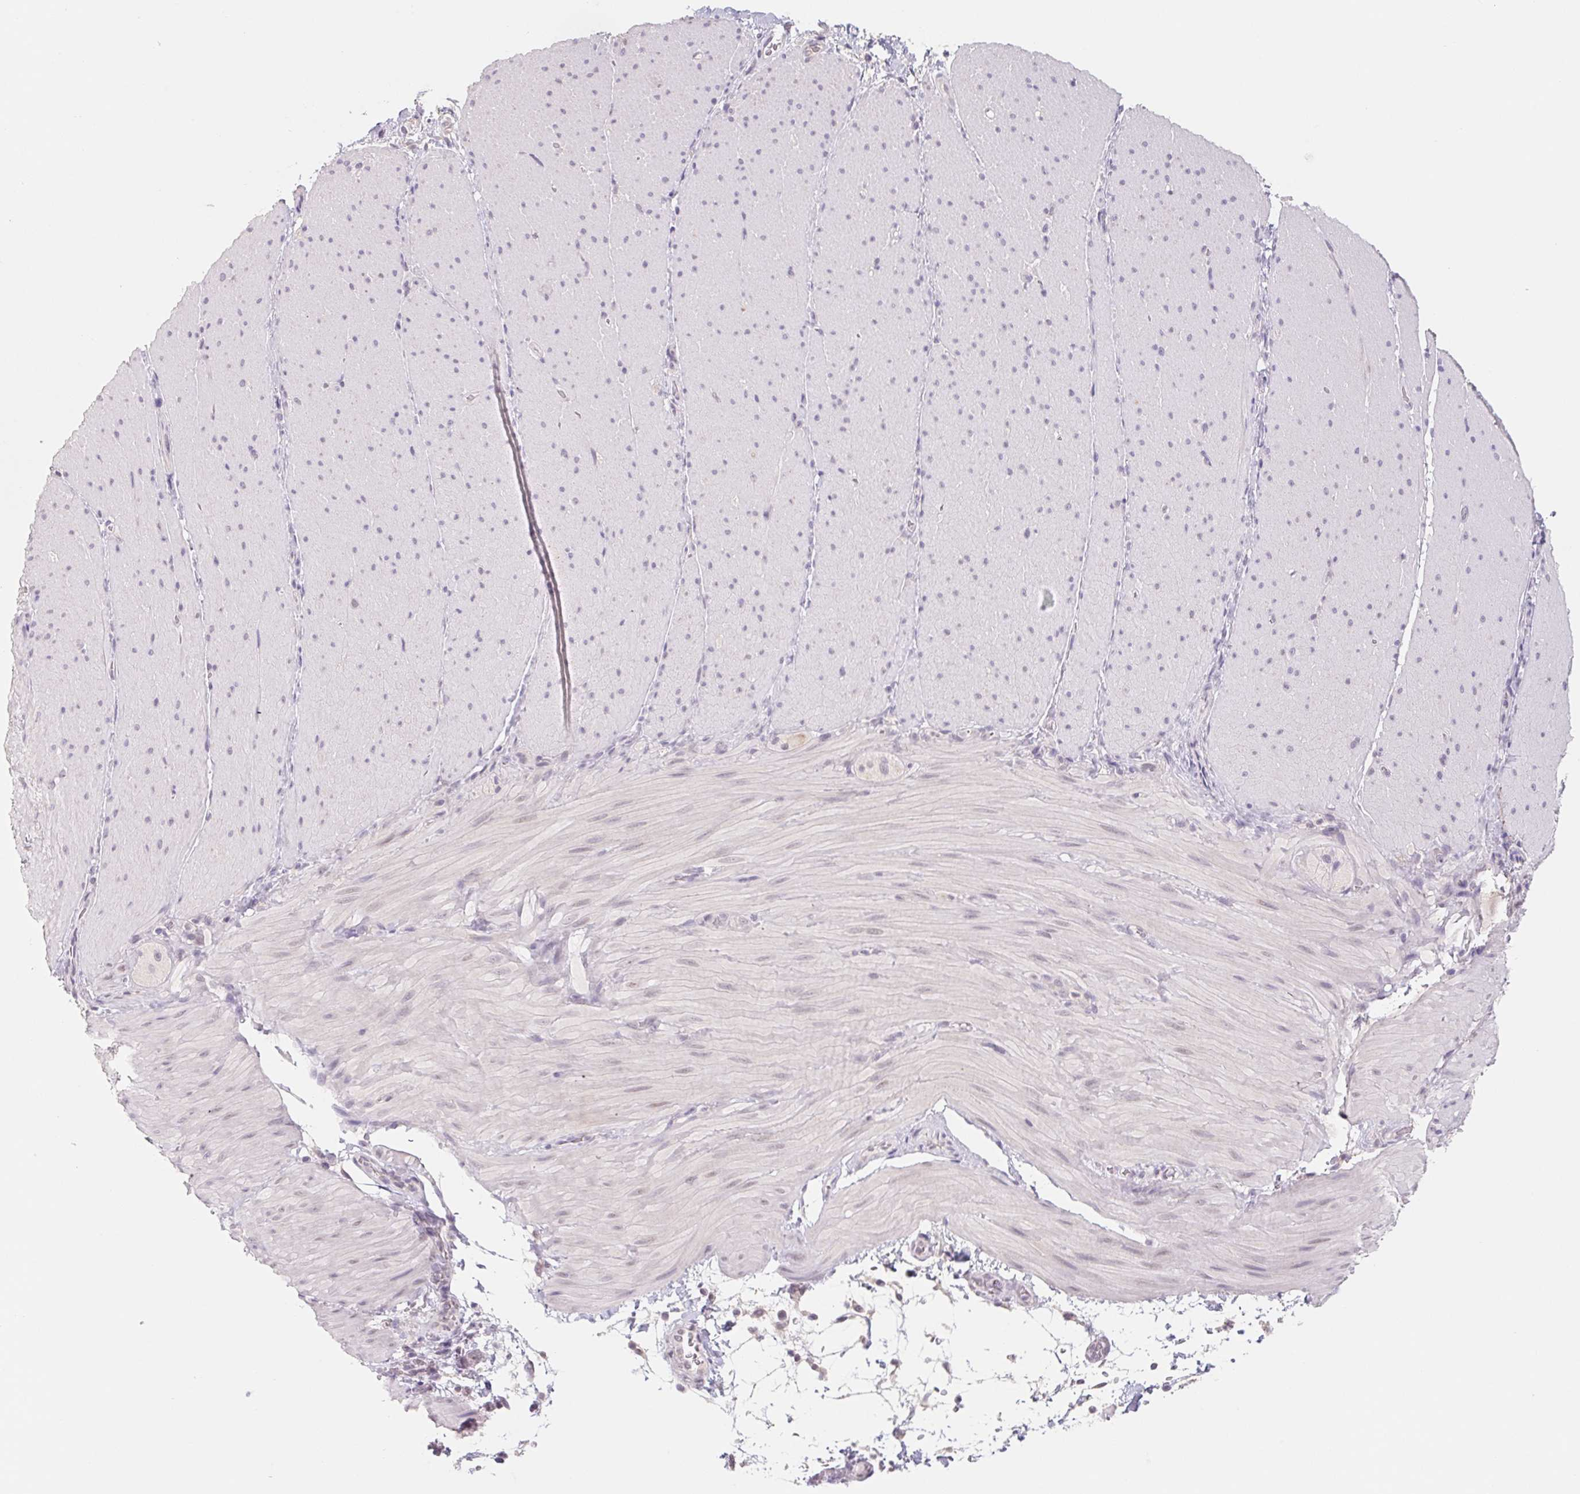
{"staining": {"intensity": "negative", "quantity": "none", "location": "none"}, "tissue": "smooth muscle", "cell_type": "Smooth muscle cells", "image_type": "normal", "snomed": [{"axis": "morphology", "description": "Normal tissue, NOS"}, {"axis": "topography", "description": "Smooth muscle"}, {"axis": "topography", "description": "Colon"}], "caption": "Immunohistochemistry (IHC) photomicrograph of unremarkable smooth muscle: human smooth muscle stained with DAB (3,3'-diaminobenzidine) displays no significant protein positivity in smooth muscle cells. (Brightfield microscopy of DAB immunohistochemistry (IHC) at high magnification).", "gene": "PNMA8B", "patient": {"sex": "male", "age": 73}}